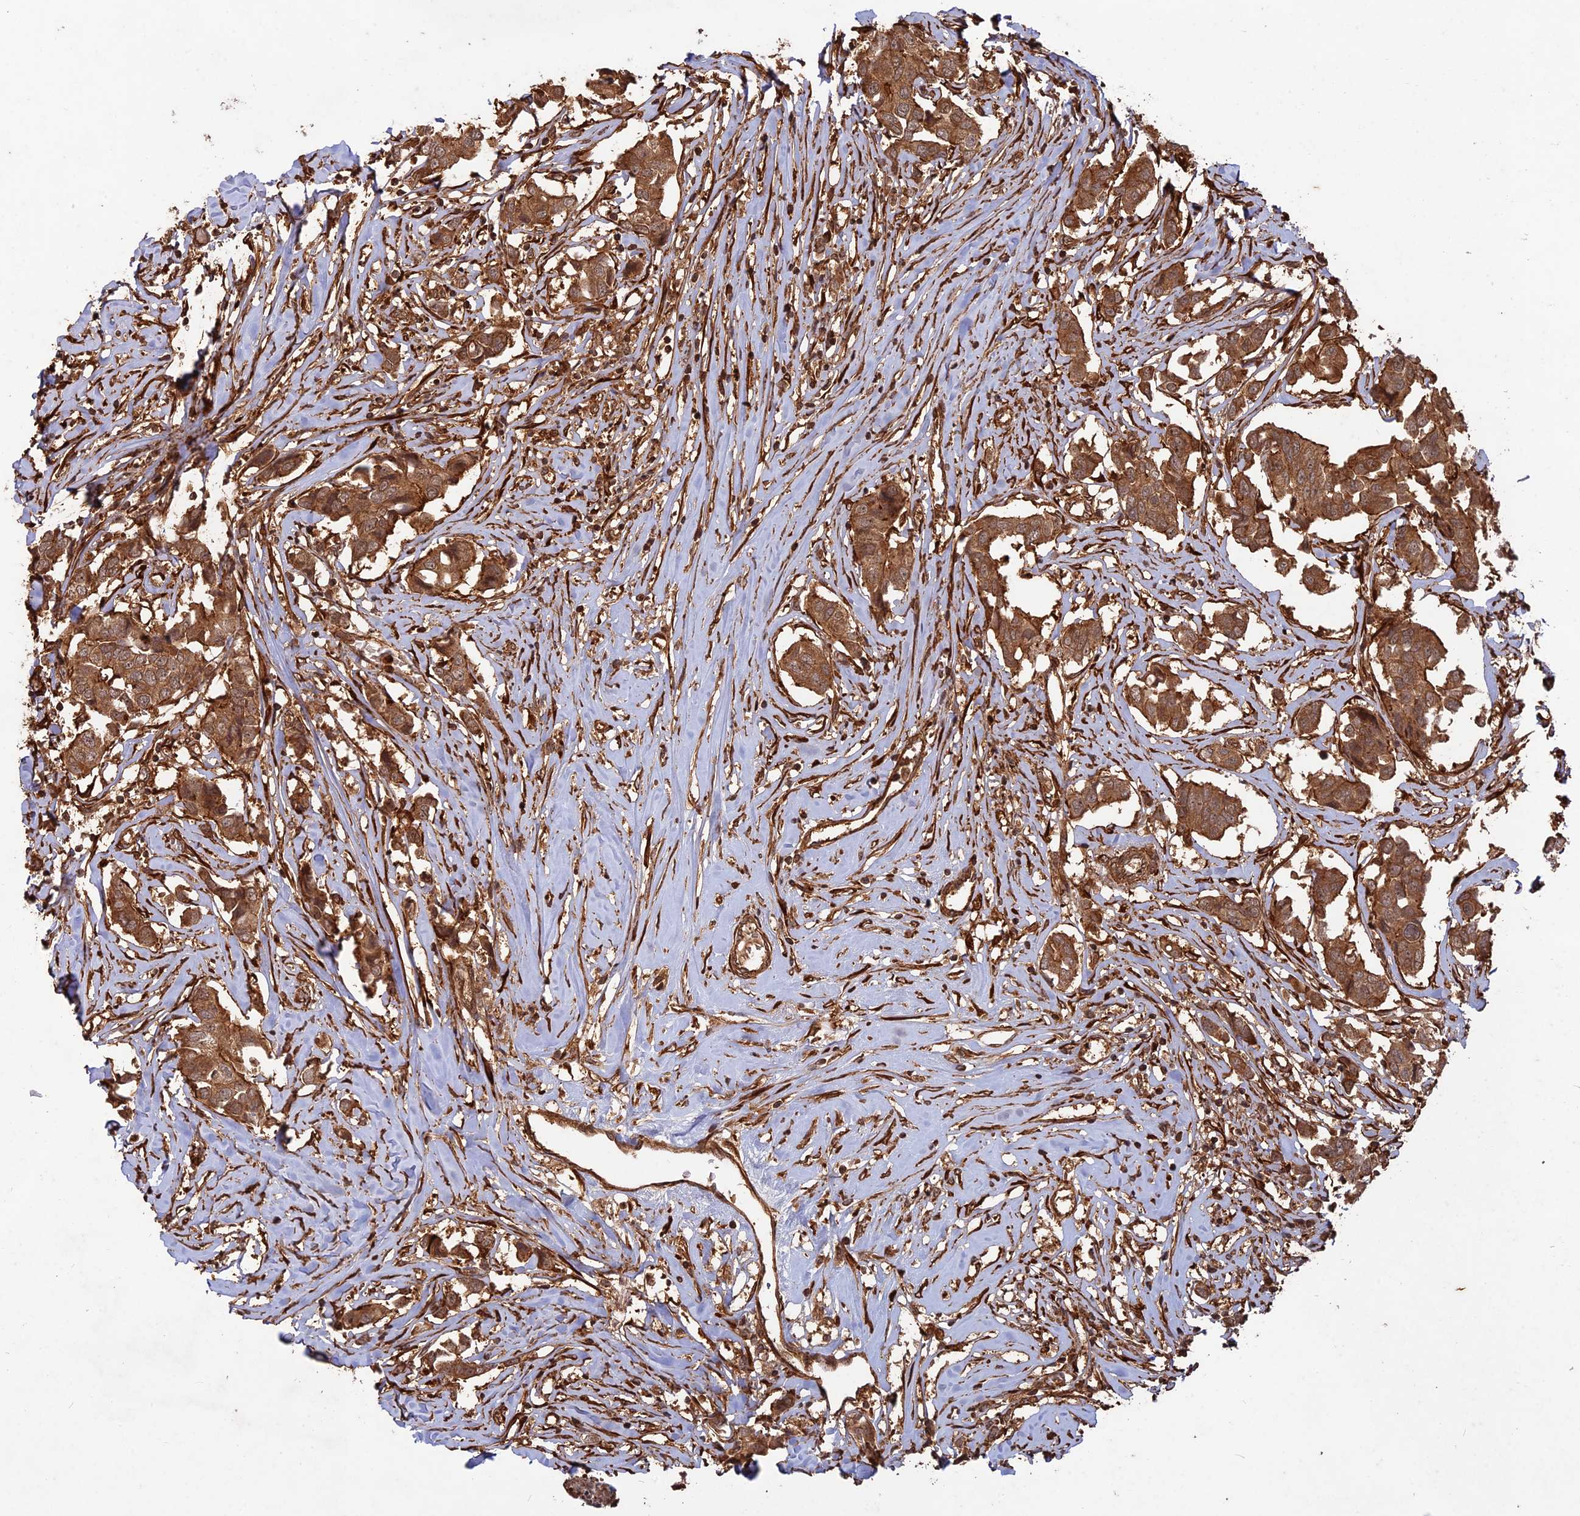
{"staining": {"intensity": "moderate", "quantity": ">75%", "location": "cytoplasmic/membranous"}, "tissue": "breast cancer", "cell_type": "Tumor cells", "image_type": "cancer", "snomed": [{"axis": "morphology", "description": "Duct carcinoma"}, {"axis": "topography", "description": "Breast"}], "caption": "Protein staining of breast cancer (invasive ductal carcinoma) tissue demonstrates moderate cytoplasmic/membranous staining in about >75% of tumor cells.", "gene": "CCDC174", "patient": {"sex": "female", "age": 80}}